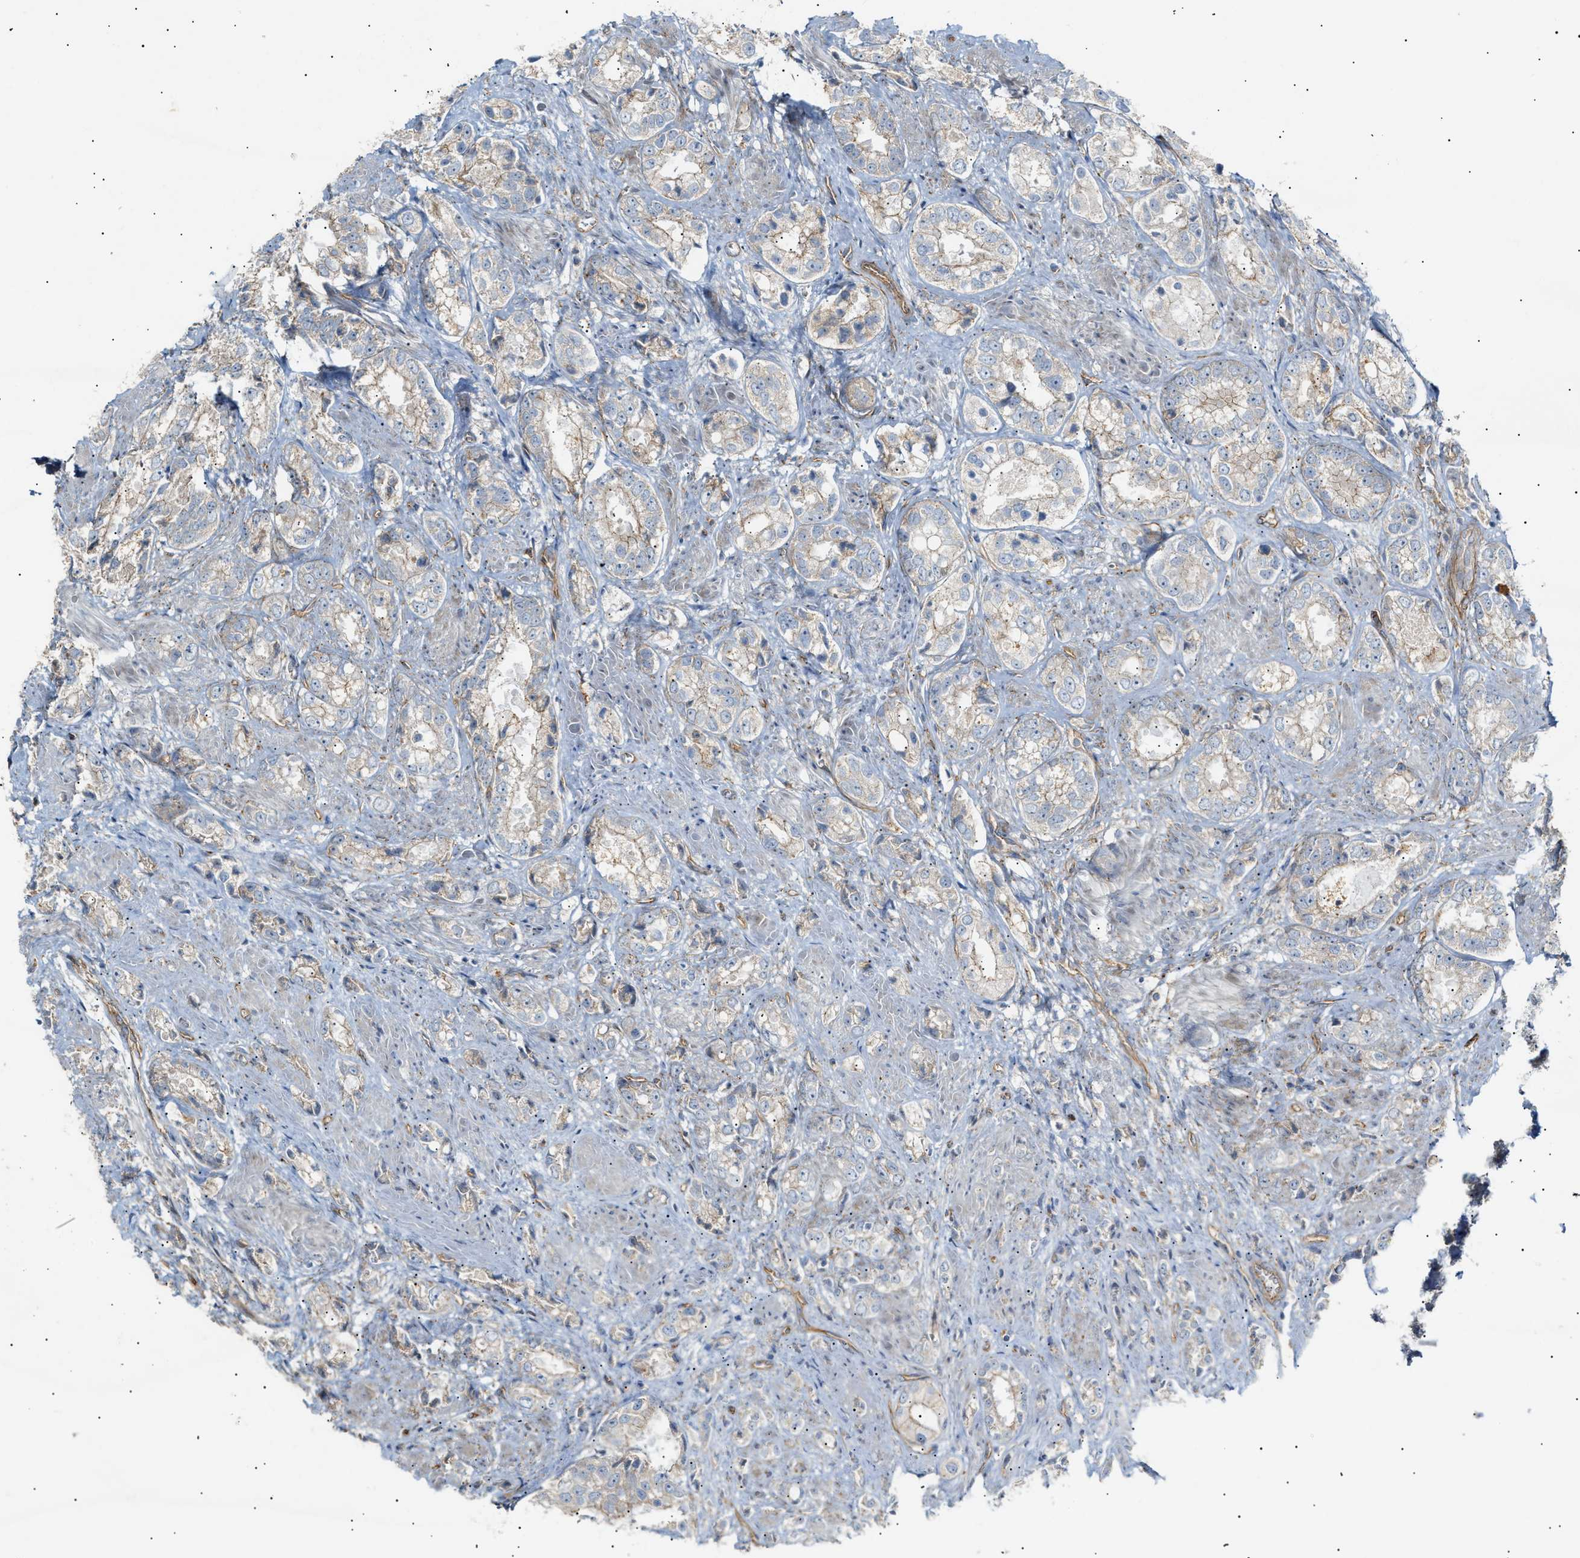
{"staining": {"intensity": "weak", "quantity": "<25%", "location": "cytoplasmic/membranous"}, "tissue": "prostate cancer", "cell_type": "Tumor cells", "image_type": "cancer", "snomed": [{"axis": "morphology", "description": "Adenocarcinoma, High grade"}, {"axis": "topography", "description": "Prostate"}], "caption": "Immunohistochemistry histopathology image of human prostate adenocarcinoma (high-grade) stained for a protein (brown), which shows no expression in tumor cells.", "gene": "ZFHX2", "patient": {"sex": "male", "age": 61}}